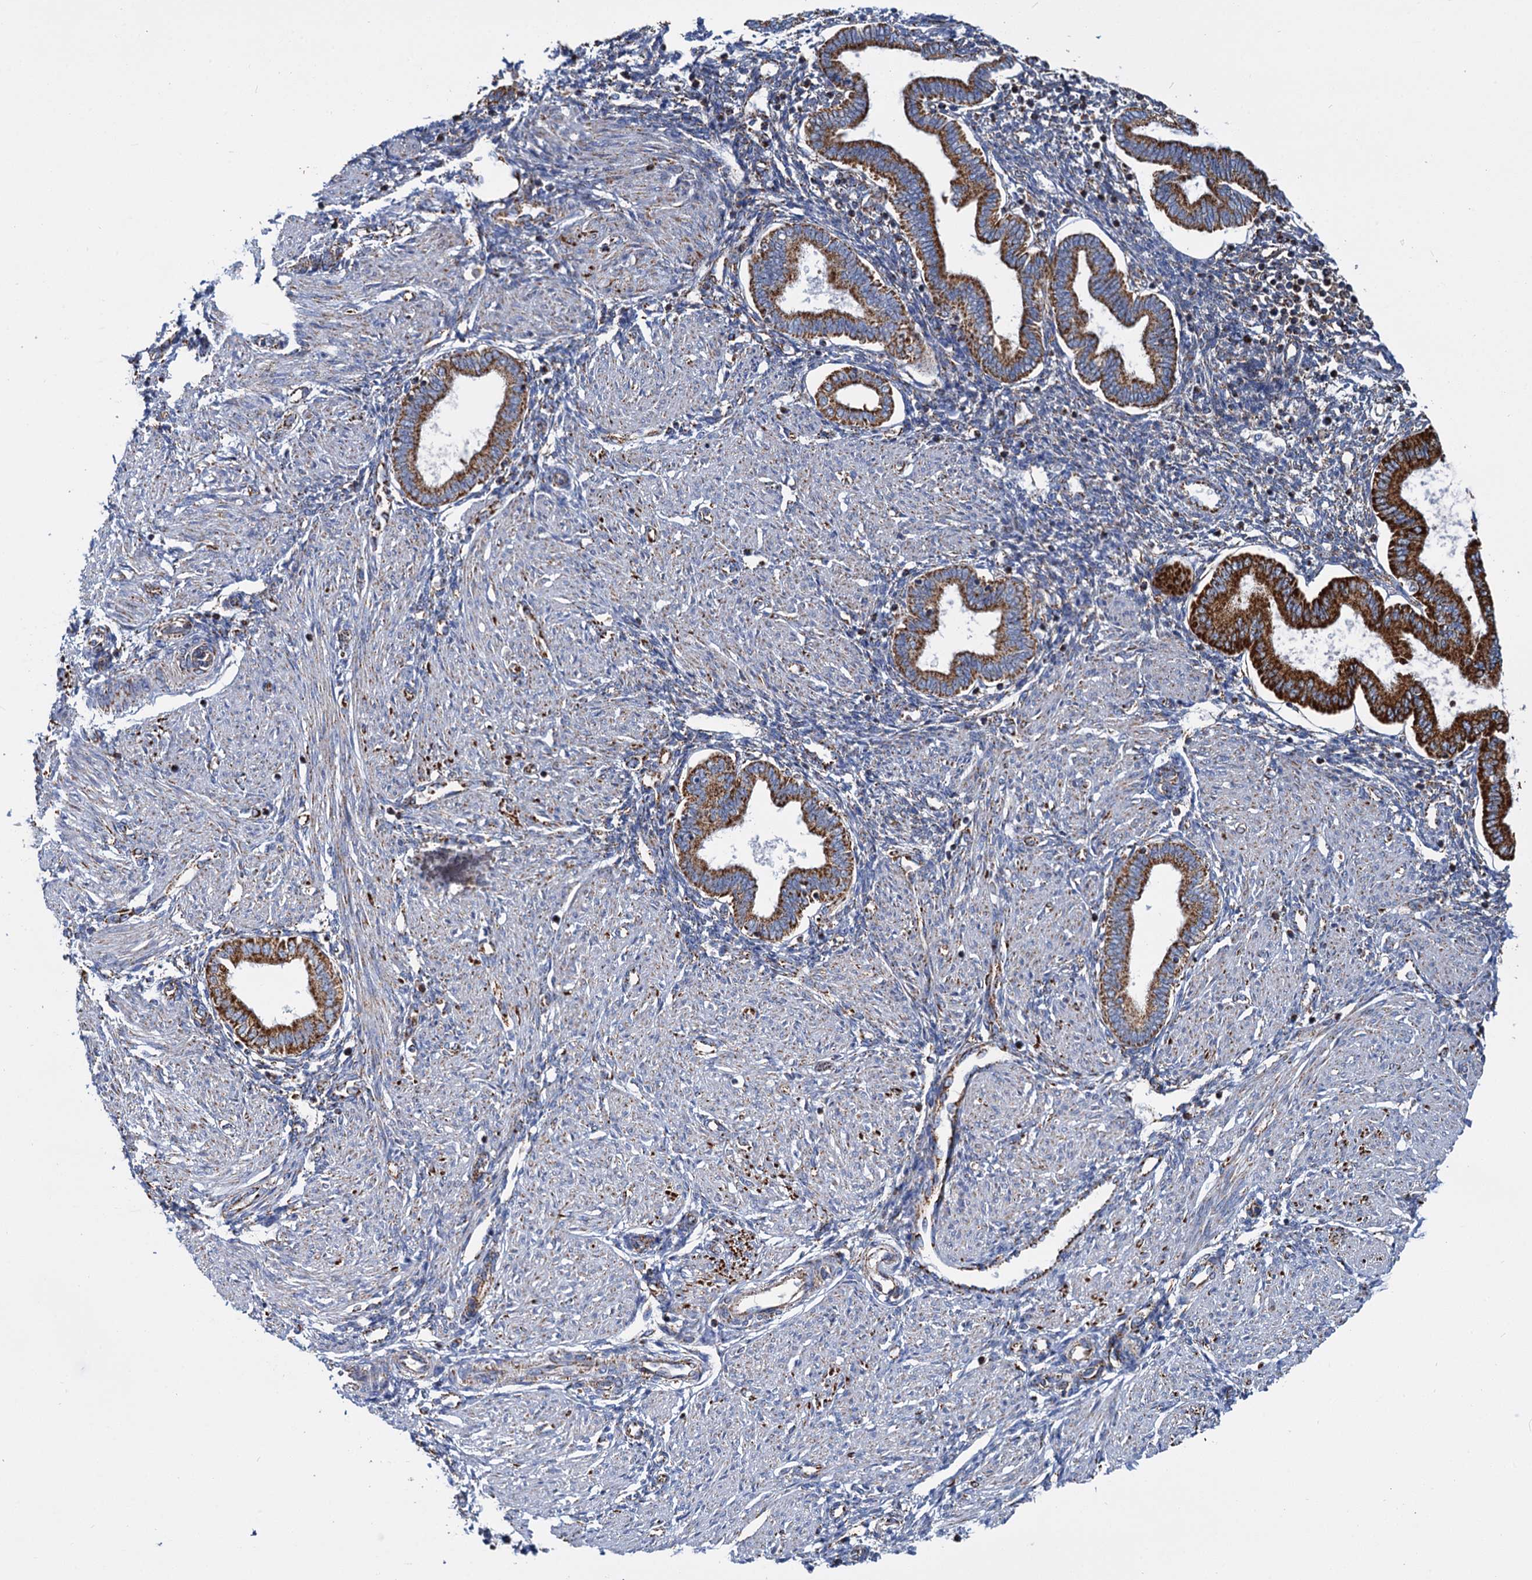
{"staining": {"intensity": "moderate", "quantity": "<25%", "location": "cytoplasmic/membranous"}, "tissue": "endometrium", "cell_type": "Cells in endometrial stroma", "image_type": "normal", "snomed": [{"axis": "morphology", "description": "Normal tissue, NOS"}, {"axis": "topography", "description": "Endometrium"}], "caption": "Immunohistochemistry (IHC) staining of unremarkable endometrium, which reveals low levels of moderate cytoplasmic/membranous positivity in approximately <25% of cells in endometrial stroma indicating moderate cytoplasmic/membranous protein positivity. The staining was performed using DAB (3,3'-diaminobenzidine) (brown) for protein detection and nuclei were counterstained in hematoxylin (blue).", "gene": "CCP110", "patient": {"sex": "female", "age": 53}}